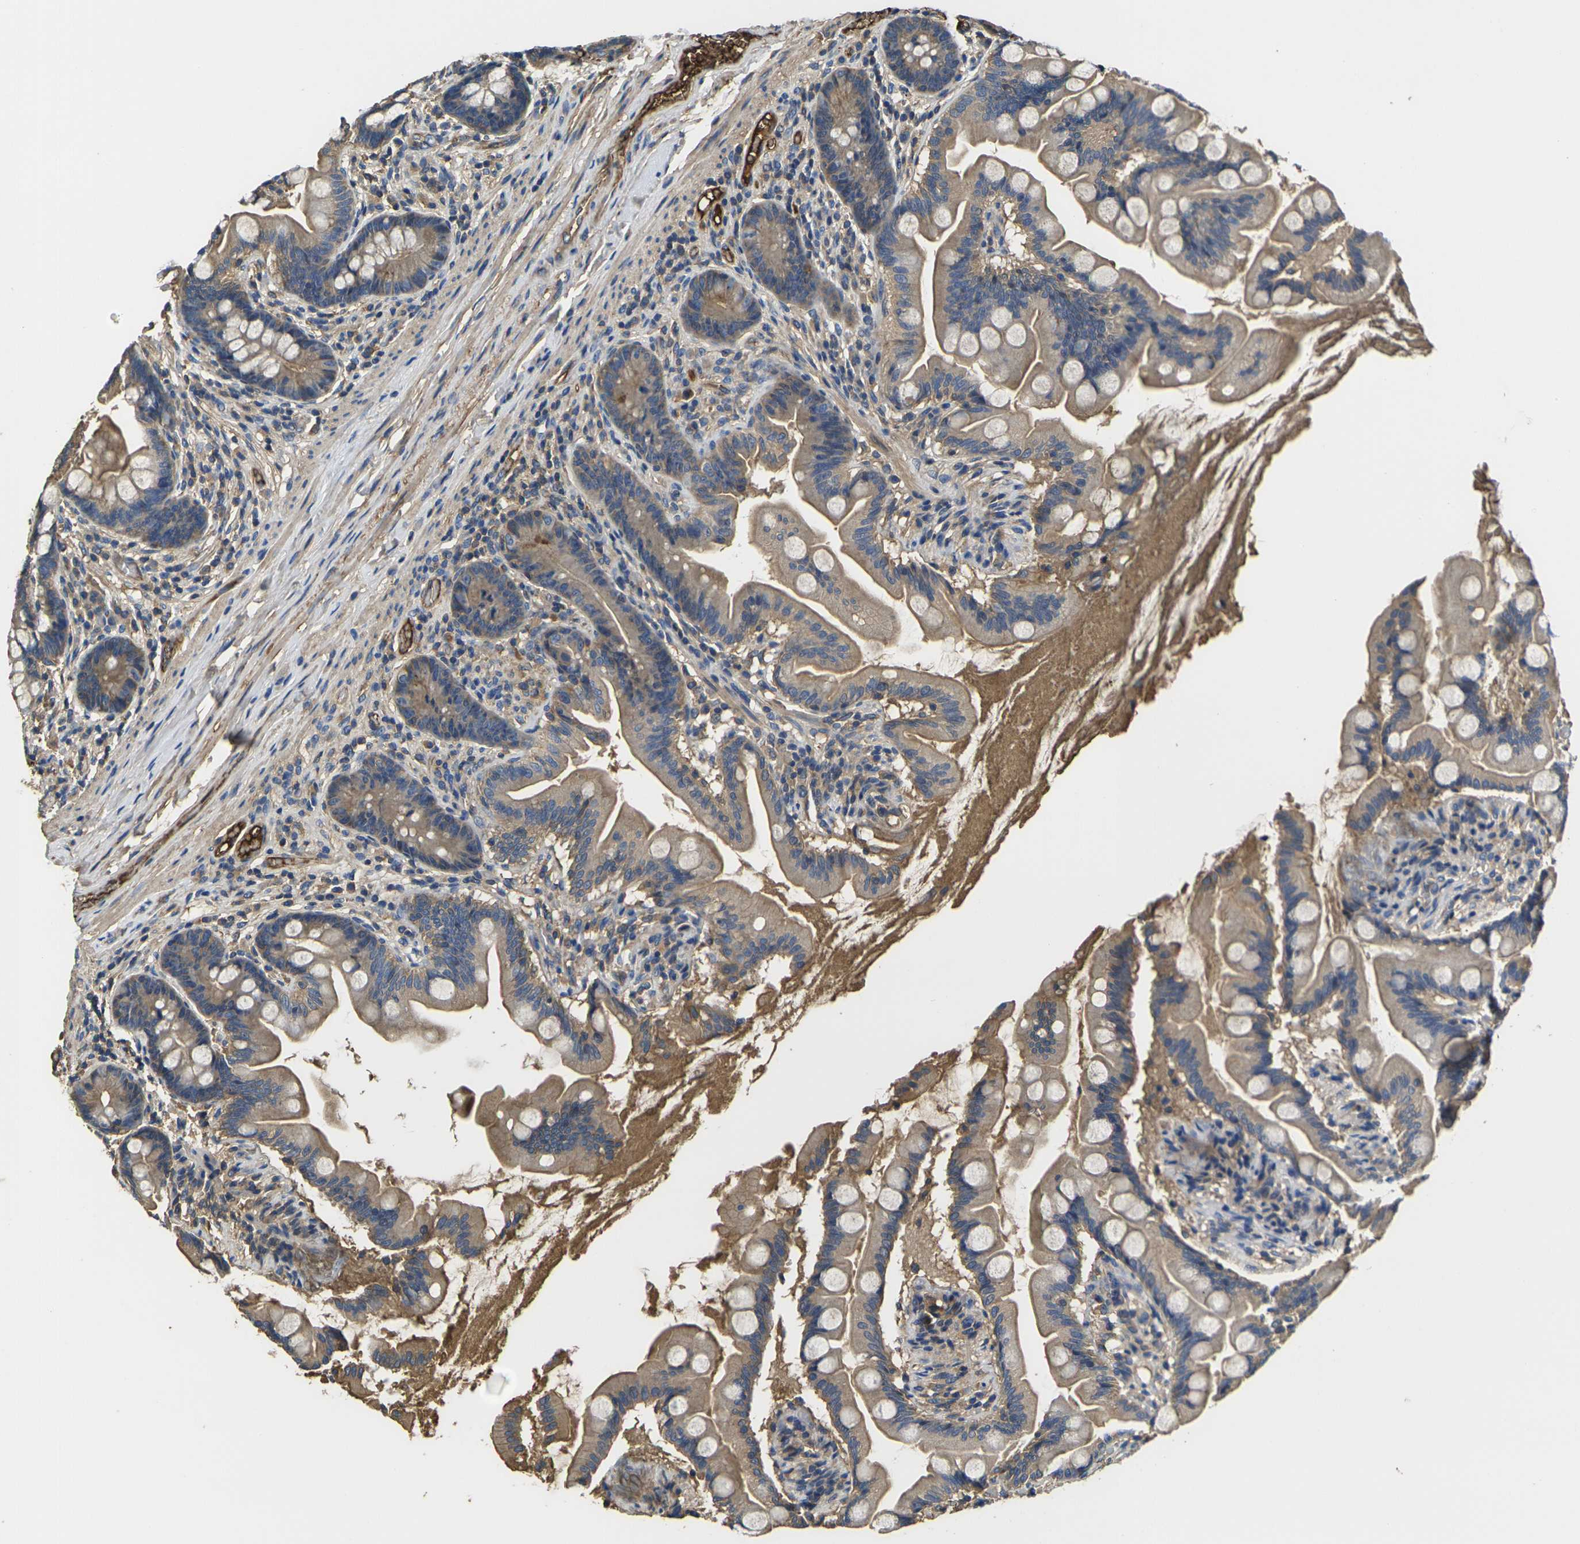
{"staining": {"intensity": "moderate", "quantity": ">75%", "location": "cytoplasmic/membranous"}, "tissue": "small intestine", "cell_type": "Glandular cells", "image_type": "normal", "snomed": [{"axis": "morphology", "description": "Normal tissue, NOS"}, {"axis": "topography", "description": "Small intestine"}], "caption": "IHC histopathology image of normal small intestine stained for a protein (brown), which reveals medium levels of moderate cytoplasmic/membranous staining in approximately >75% of glandular cells.", "gene": "HSPG2", "patient": {"sex": "female", "age": 56}}